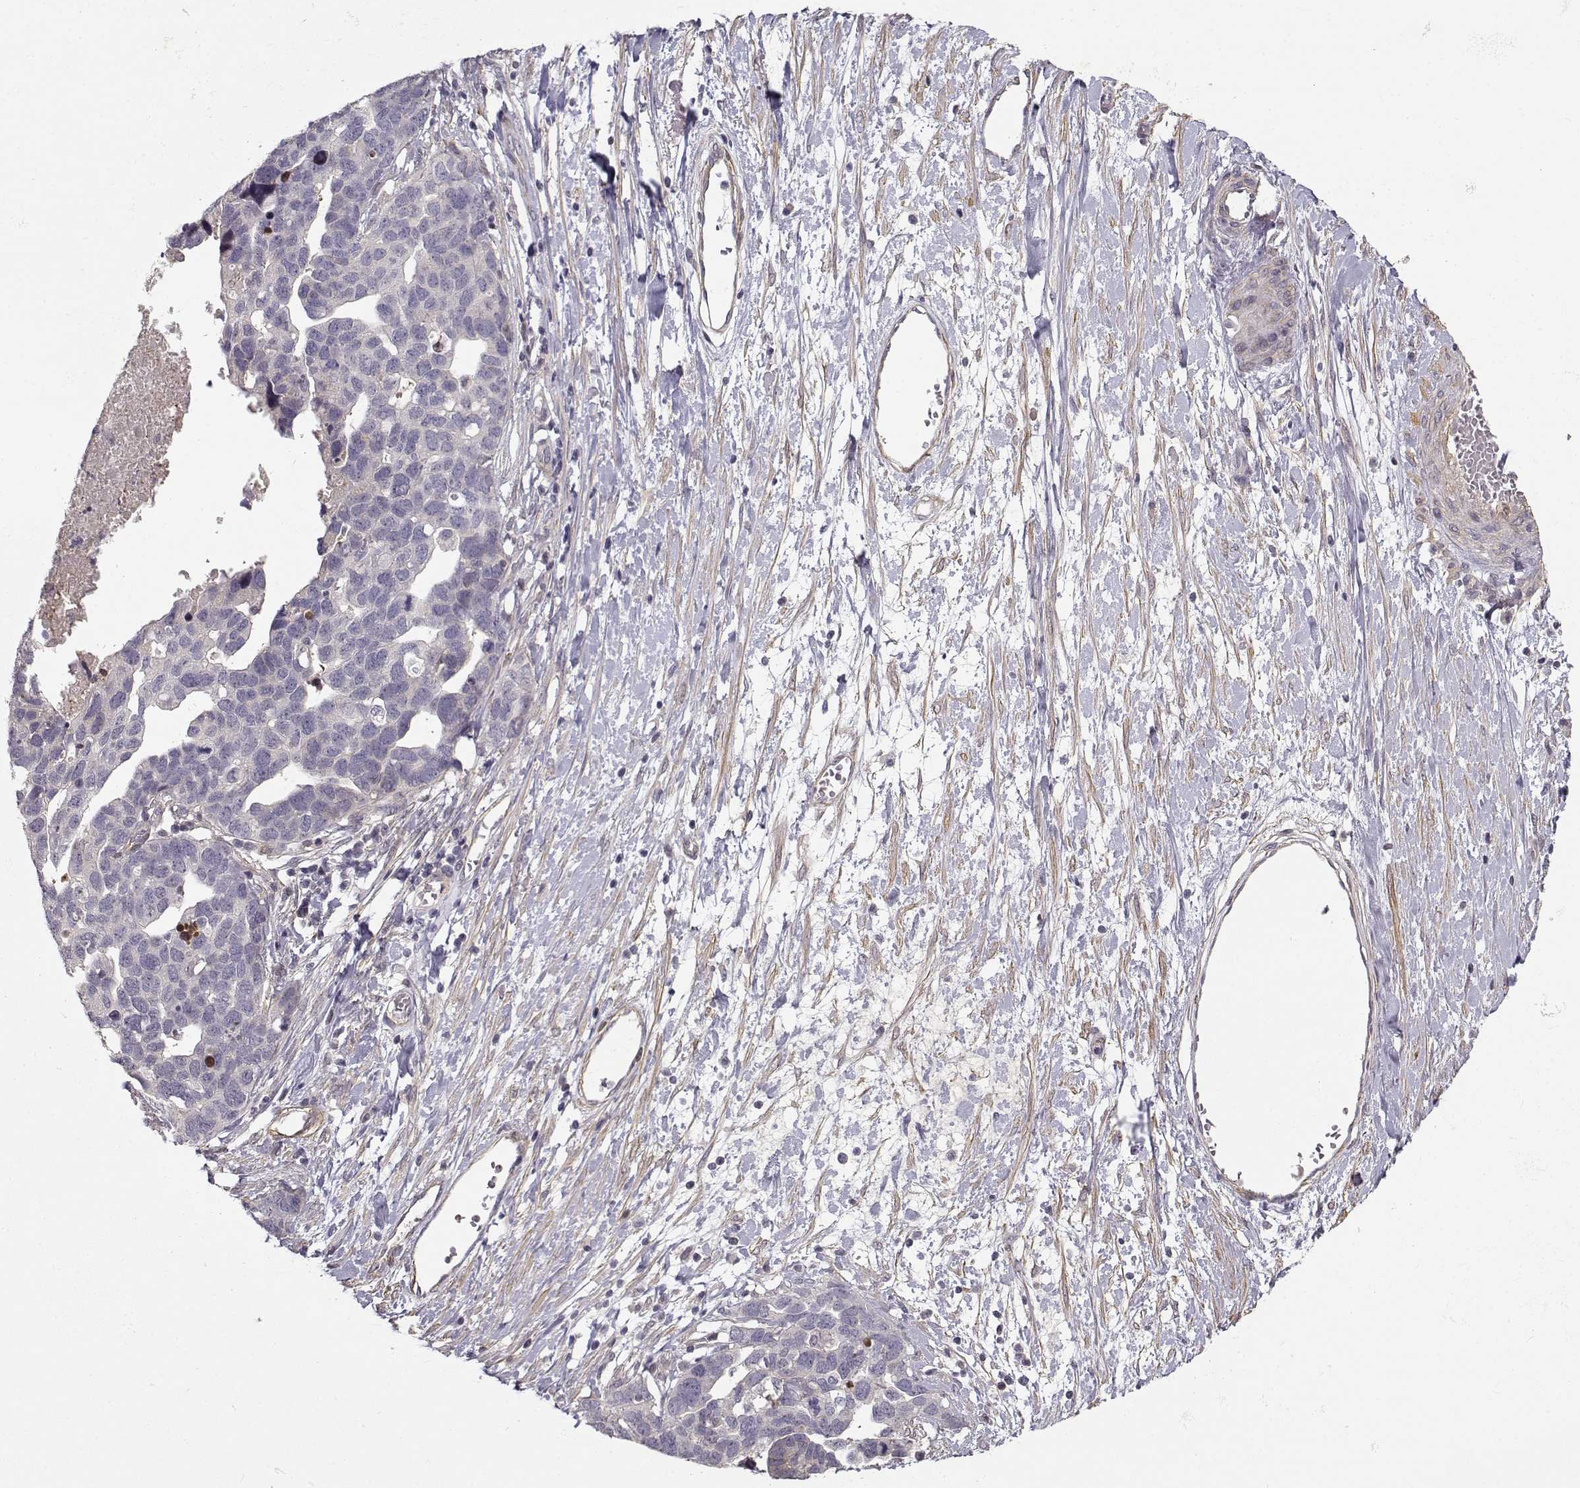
{"staining": {"intensity": "negative", "quantity": "none", "location": "none"}, "tissue": "ovarian cancer", "cell_type": "Tumor cells", "image_type": "cancer", "snomed": [{"axis": "morphology", "description": "Cystadenocarcinoma, serous, NOS"}, {"axis": "topography", "description": "Ovary"}], "caption": "Human serous cystadenocarcinoma (ovarian) stained for a protein using immunohistochemistry (IHC) displays no expression in tumor cells.", "gene": "RGS9BP", "patient": {"sex": "female", "age": 54}}